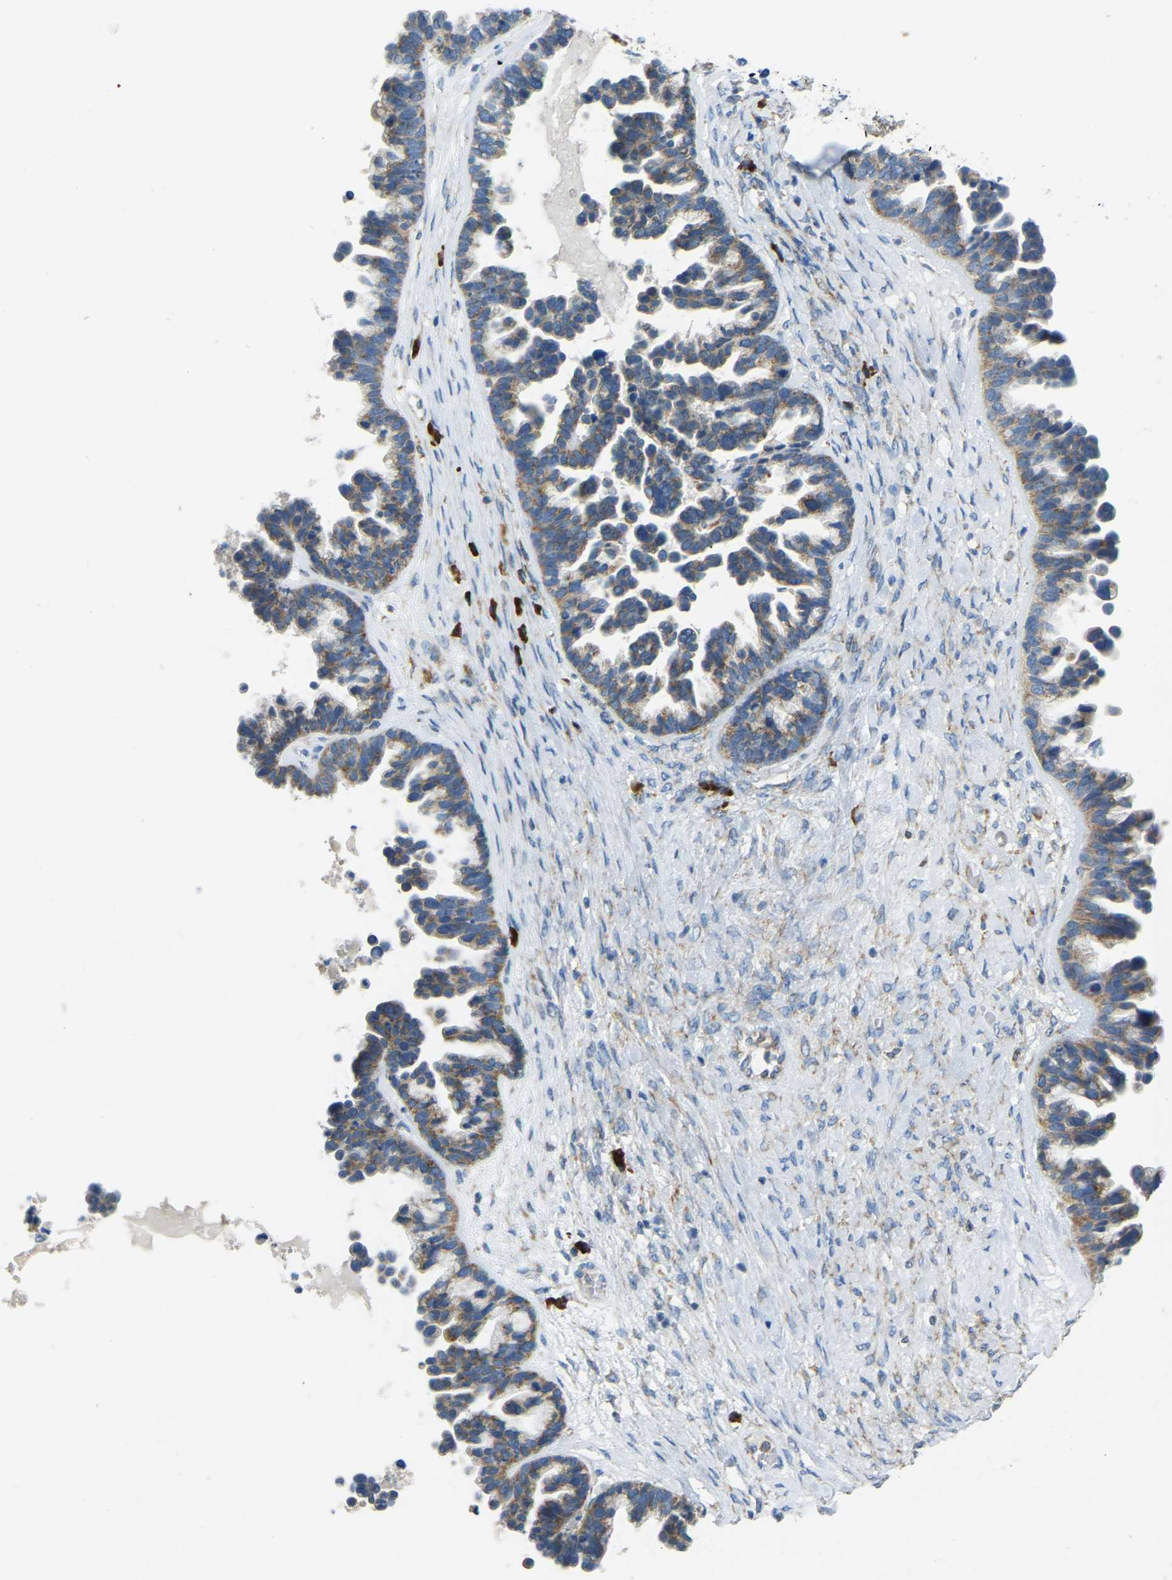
{"staining": {"intensity": "moderate", "quantity": ">75%", "location": "cytoplasmic/membranous"}, "tissue": "ovarian cancer", "cell_type": "Tumor cells", "image_type": "cancer", "snomed": [{"axis": "morphology", "description": "Cystadenocarcinoma, serous, NOS"}, {"axis": "topography", "description": "Ovary"}], "caption": "Ovarian cancer (serous cystadenocarcinoma) stained with DAB (3,3'-diaminobenzidine) IHC displays medium levels of moderate cytoplasmic/membranous expression in about >75% of tumor cells.", "gene": "SND1", "patient": {"sex": "female", "age": 56}}